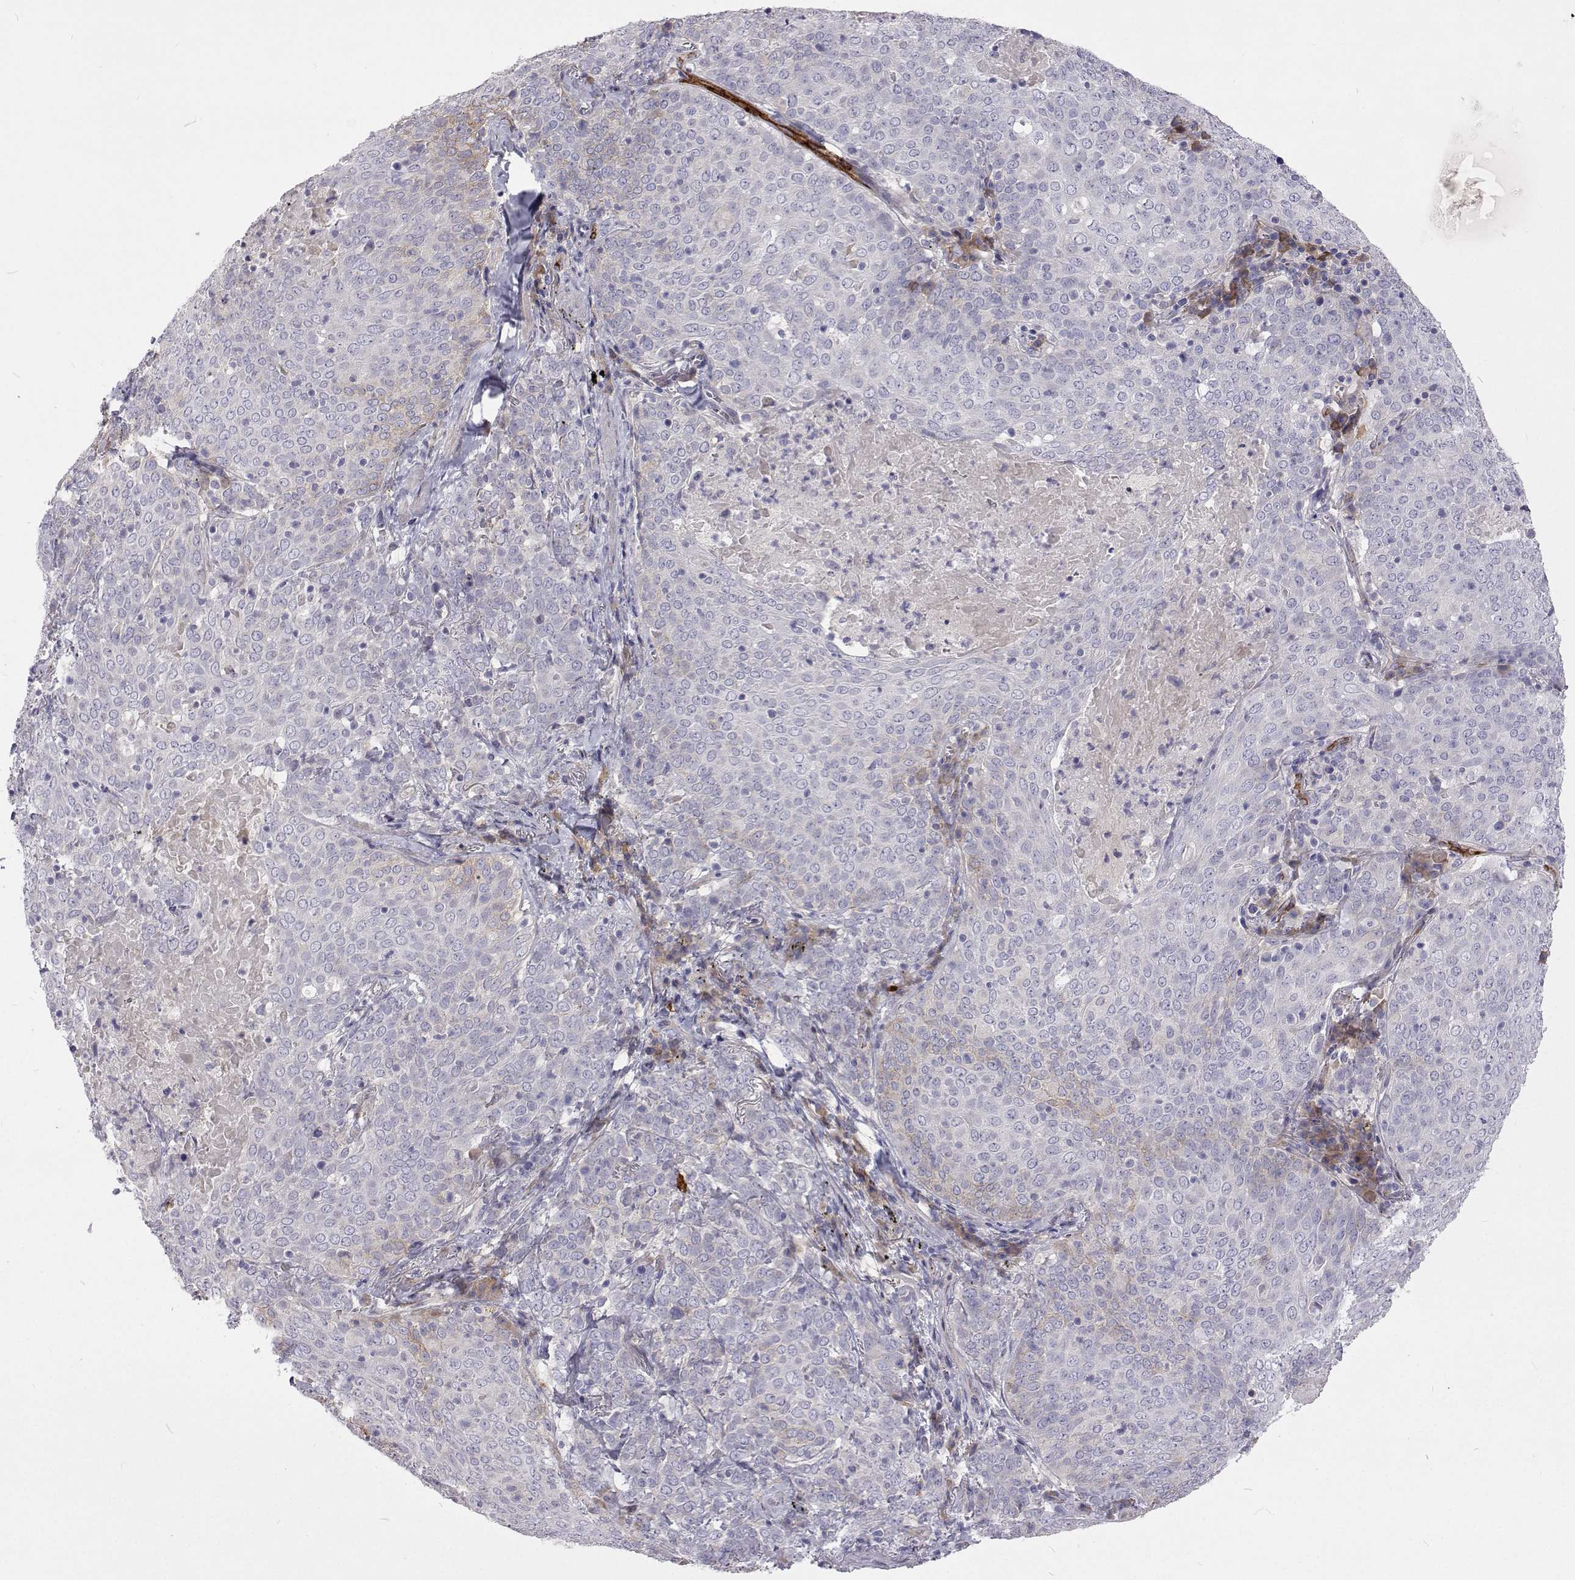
{"staining": {"intensity": "negative", "quantity": "none", "location": "none"}, "tissue": "lung cancer", "cell_type": "Tumor cells", "image_type": "cancer", "snomed": [{"axis": "morphology", "description": "Squamous cell carcinoma, NOS"}, {"axis": "topography", "description": "Lung"}], "caption": "This micrograph is of squamous cell carcinoma (lung) stained with IHC to label a protein in brown with the nuclei are counter-stained blue. There is no staining in tumor cells. (Brightfield microscopy of DAB IHC at high magnification).", "gene": "NPR3", "patient": {"sex": "male", "age": 82}}